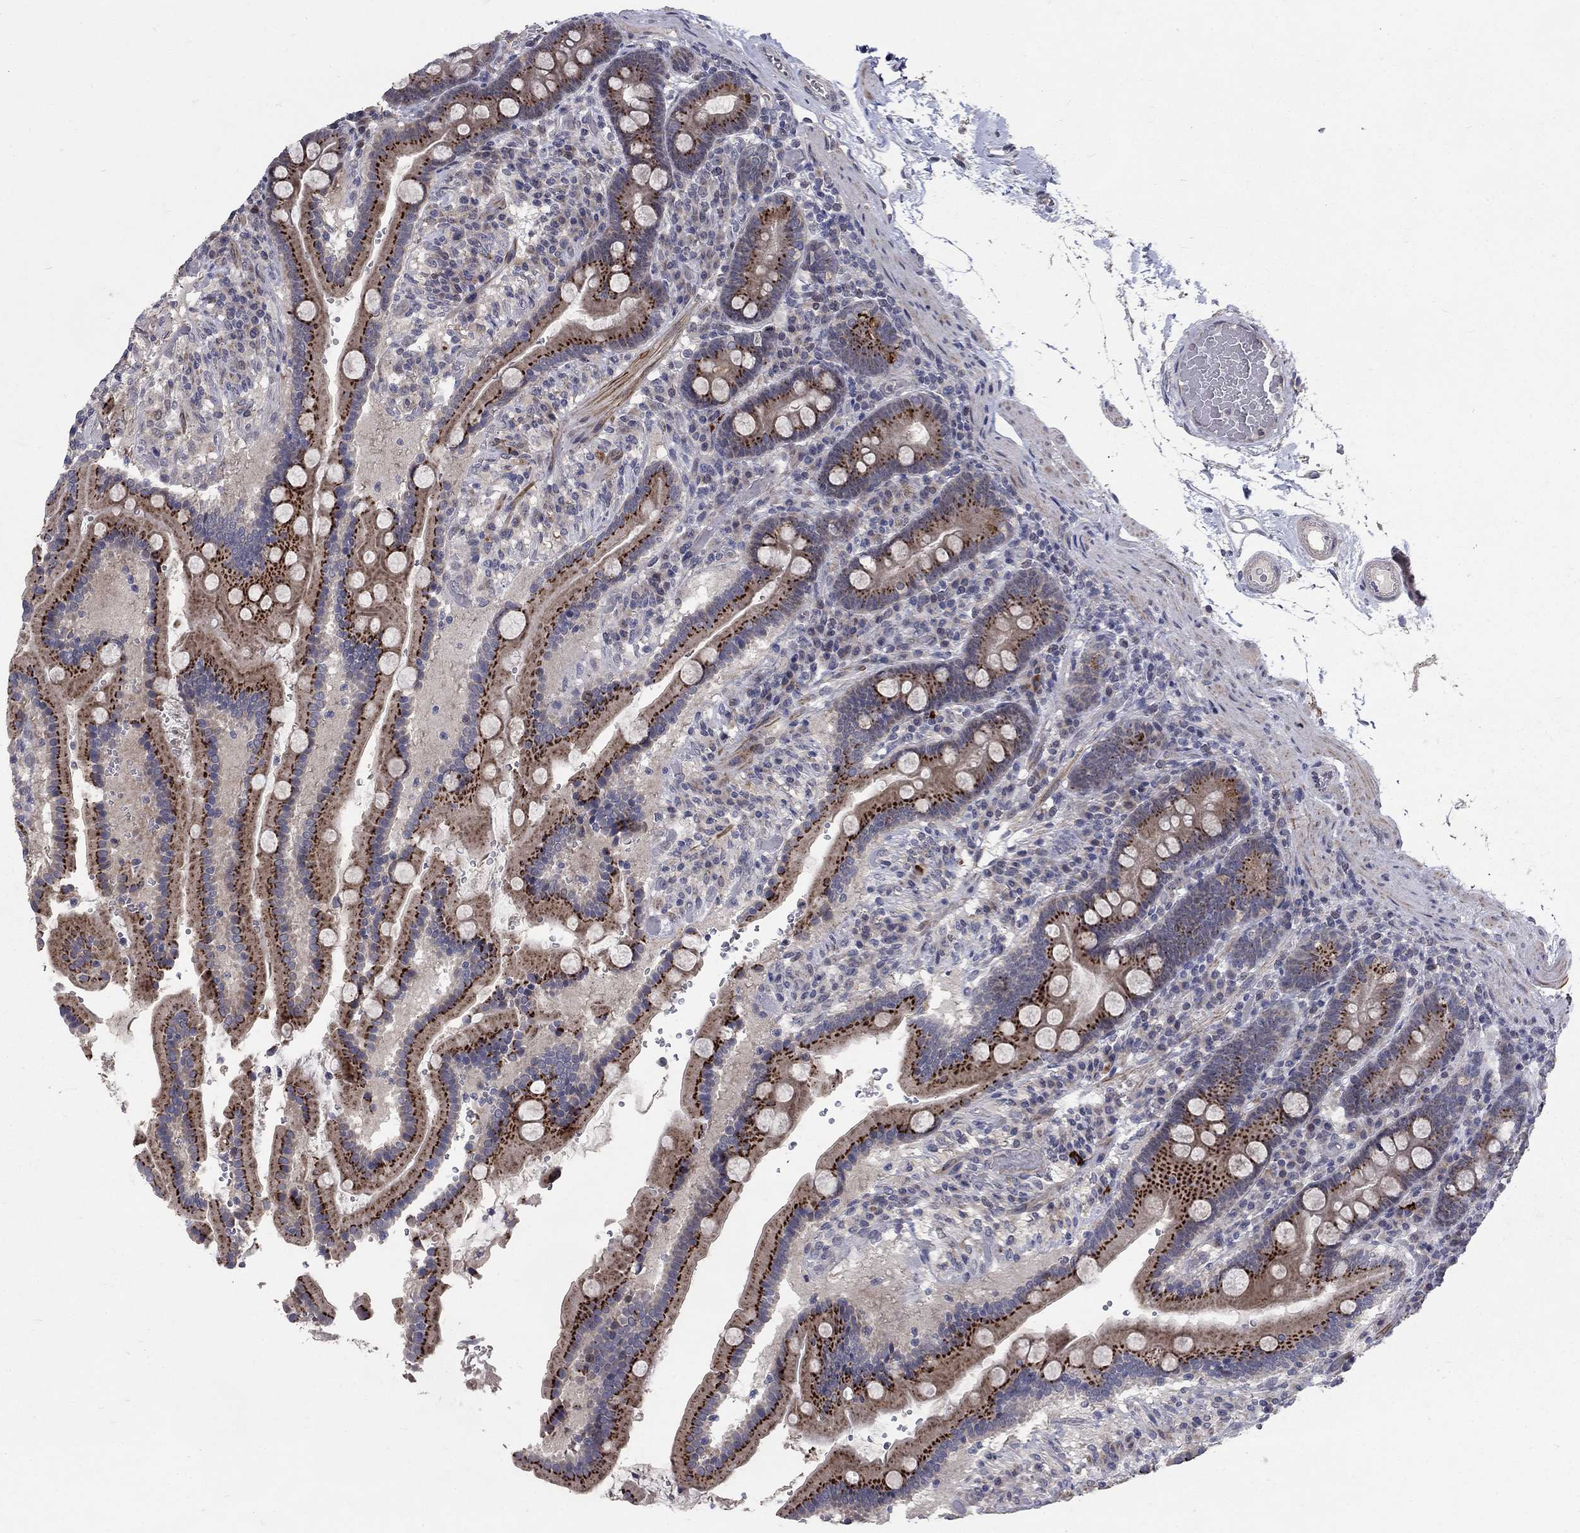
{"staining": {"intensity": "strong", "quantity": ">75%", "location": "cytoplasmic/membranous"}, "tissue": "duodenum", "cell_type": "Glandular cells", "image_type": "normal", "snomed": [{"axis": "morphology", "description": "Normal tissue, NOS"}, {"axis": "topography", "description": "Duodenum"}], "caption": "IHC histopathology image of unremarkable human duodenum stained for a protein (brown), which displays high levels of strong cytoplasmic/membranous positivity in about >75% of glandular cells.", "gene": "FAM3B", "patient": {"sex": "female", "age": 62}}